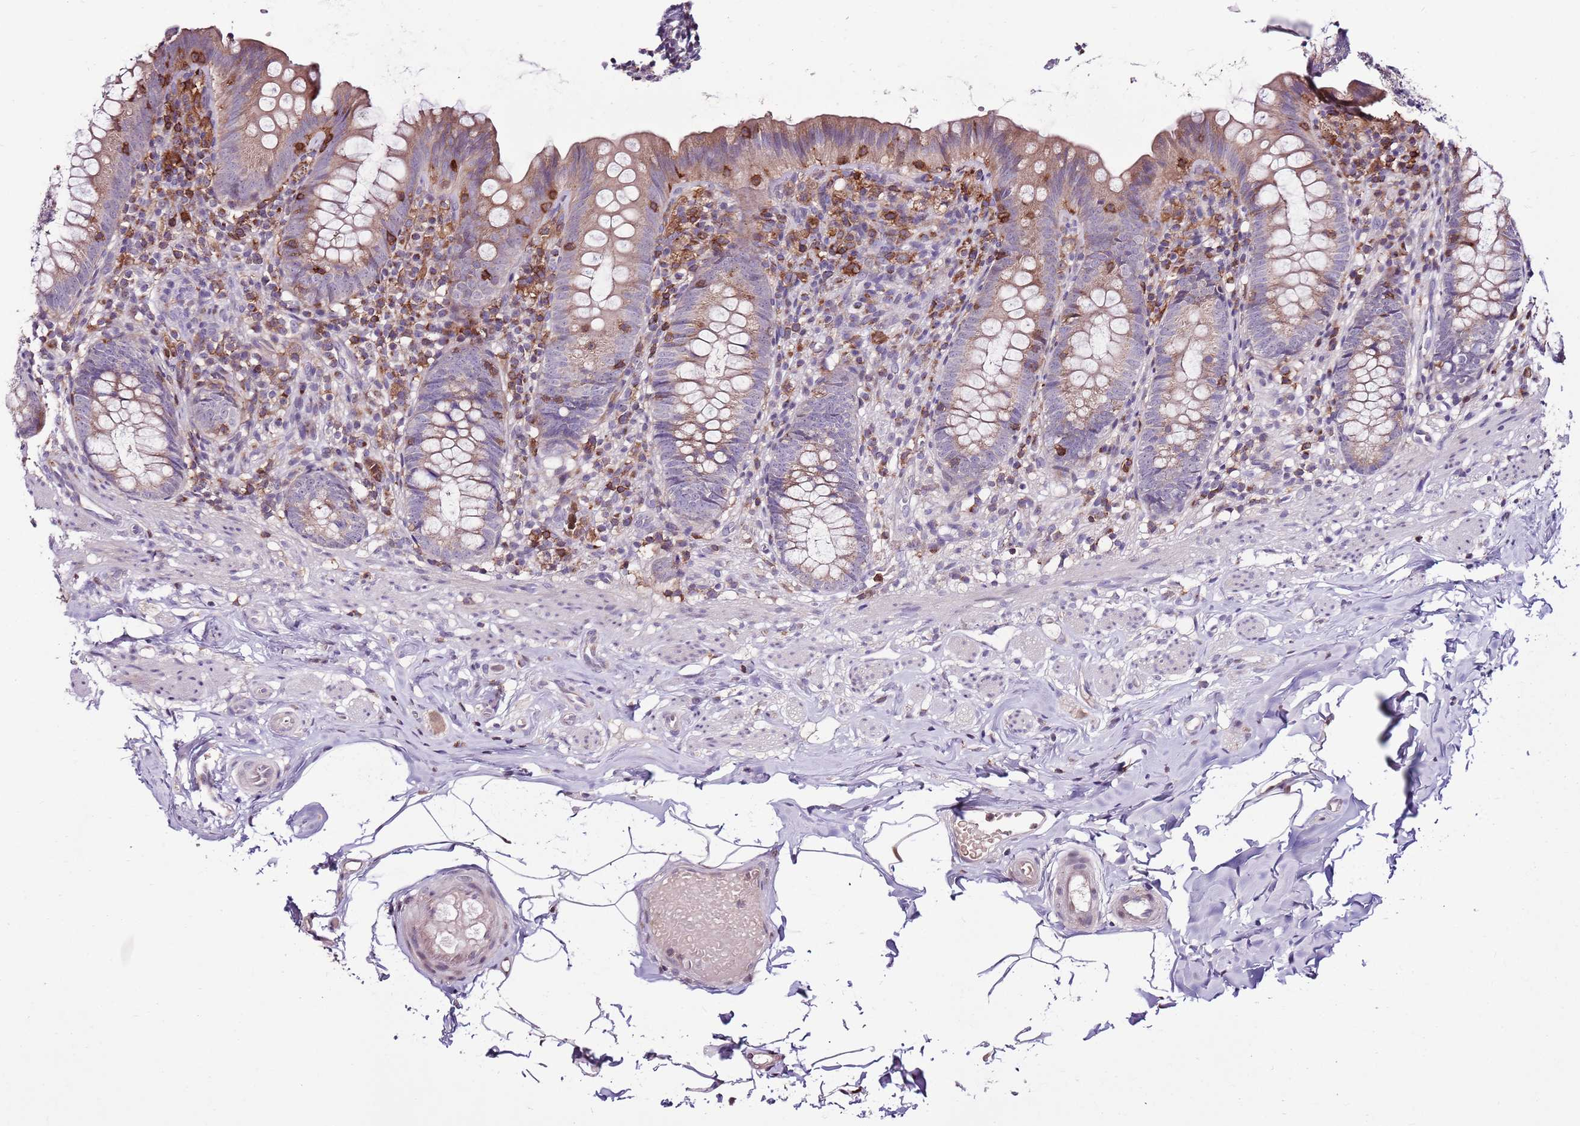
{"staining": {"intensity": "moderate", "quantity": "25%-75%", "location": "cytoplasmic/membranous"}, "tissue": "appendix", "cell_type": "Glandular cells", "image_type": "normal", "snomed": [{"axis": "morphology", "description": "Normal tissue, NOS"}, {"axis": "topography", "description": "Appendix"}], "caption": "This photomicrograph demonstrates unremarkable appendix stained with immunohistochemistry (IHC) to label a protein in brown. The cytoplasmic/membranous of glandular cells show moderate positivity for the protein. Nuclei are counter-stained blue.", "gene": "ZSWIM1", "patient": {"sex": "male", "age": 55}}